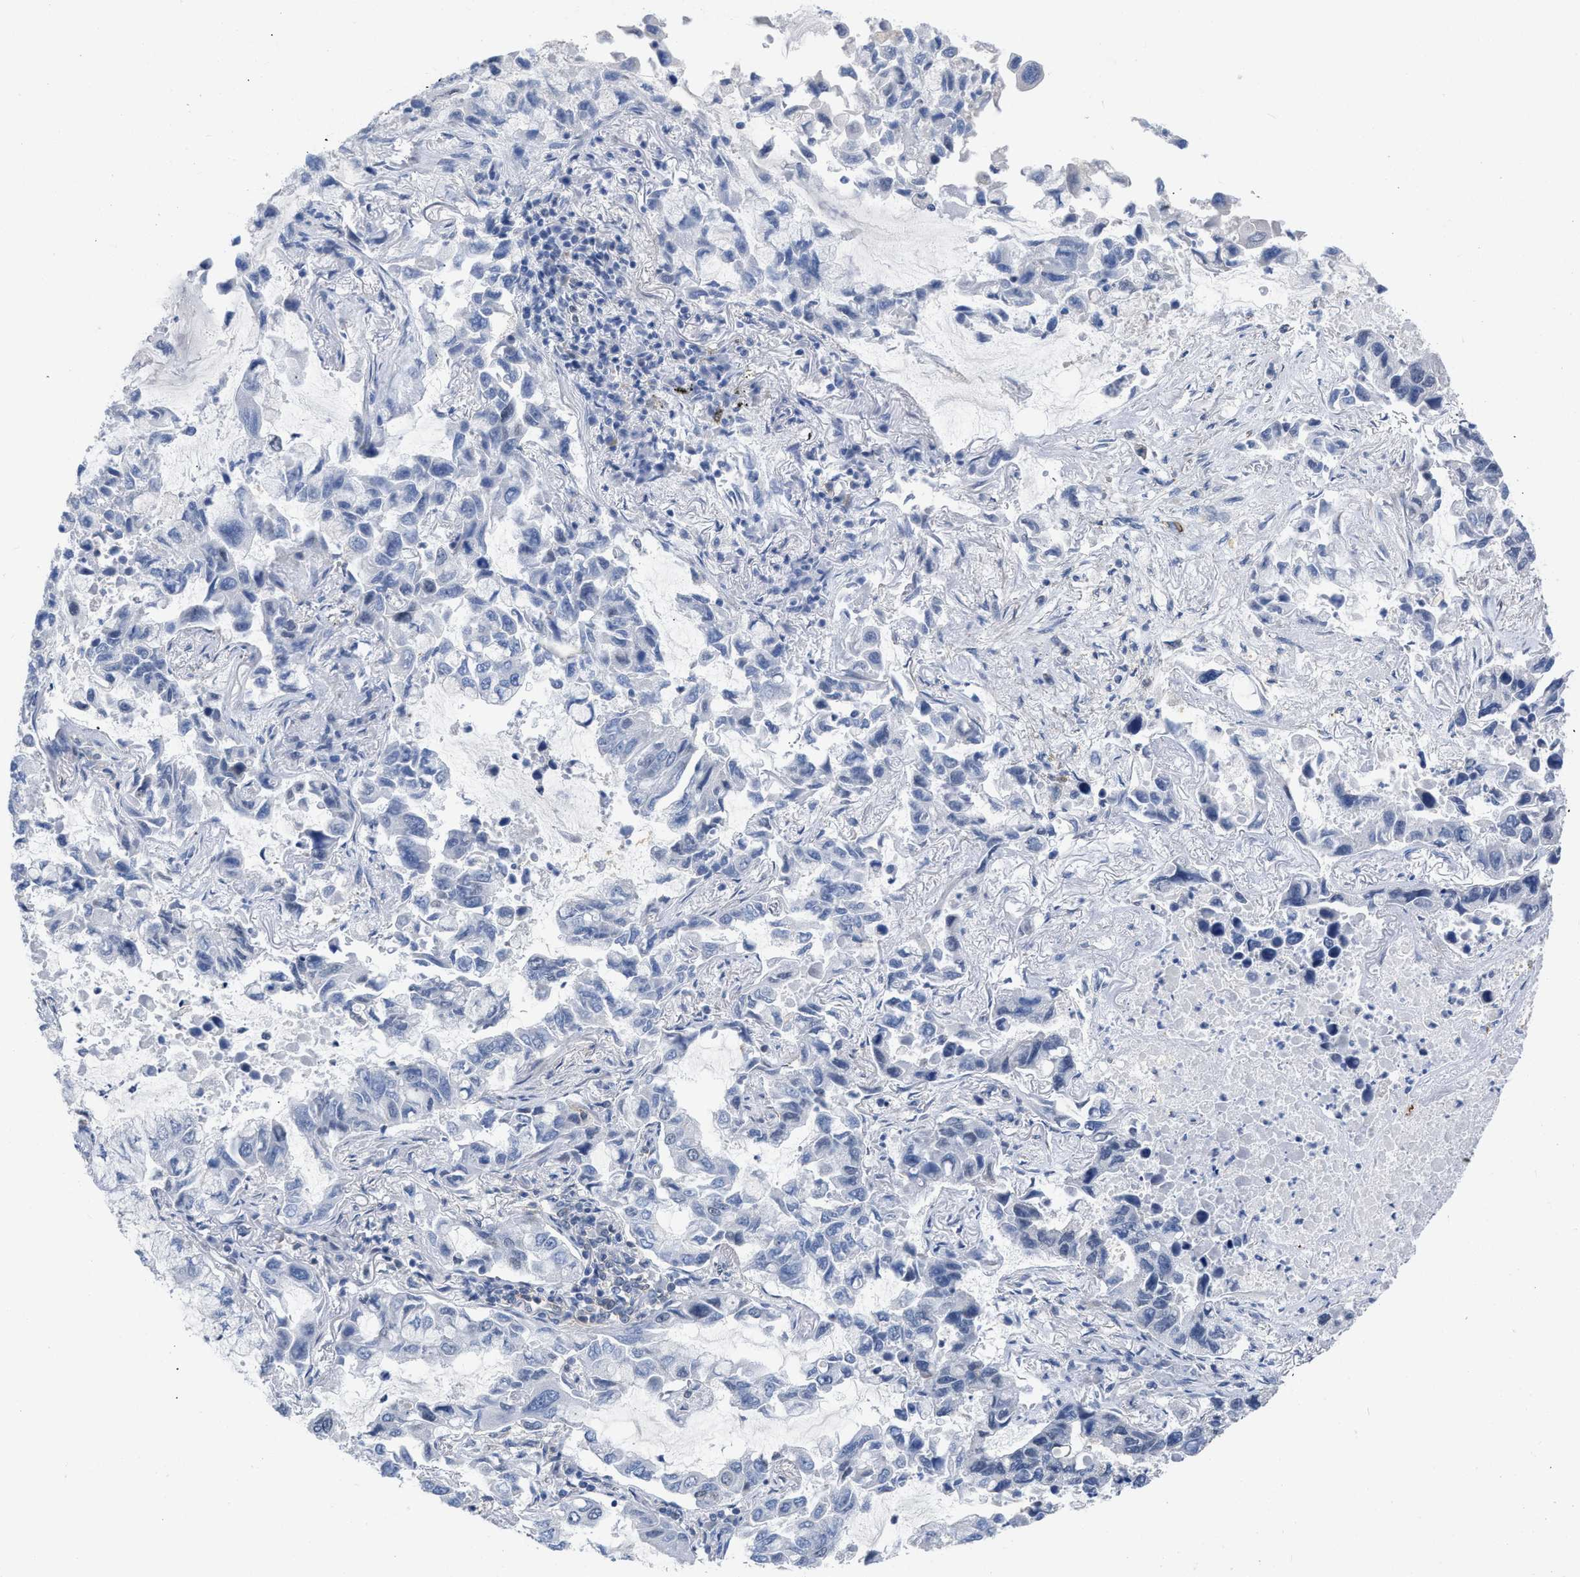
{"staining": {"intensity": "negative", "quantity": "none", "location": "none"}, "tissue": "lung cancer", "cell_type": "Tumor cells", "image_type": "cancer", "snomed": [{"axis": "morphology", "description": "Adenocarcinoma, NOS"}, {"axis": "topography", "description": "Lung"}], "caption": "IHC of adenocarcinoma (lung) exhibits no staining in tumor cells. The staining was performed using DAB to visualize the protein expression in brown, while the nuclei were stained in blue with hematoxylin (Magnification: 20x).", "gene": "TMEM131", "patient": {"sex": "male", "age": 64}}